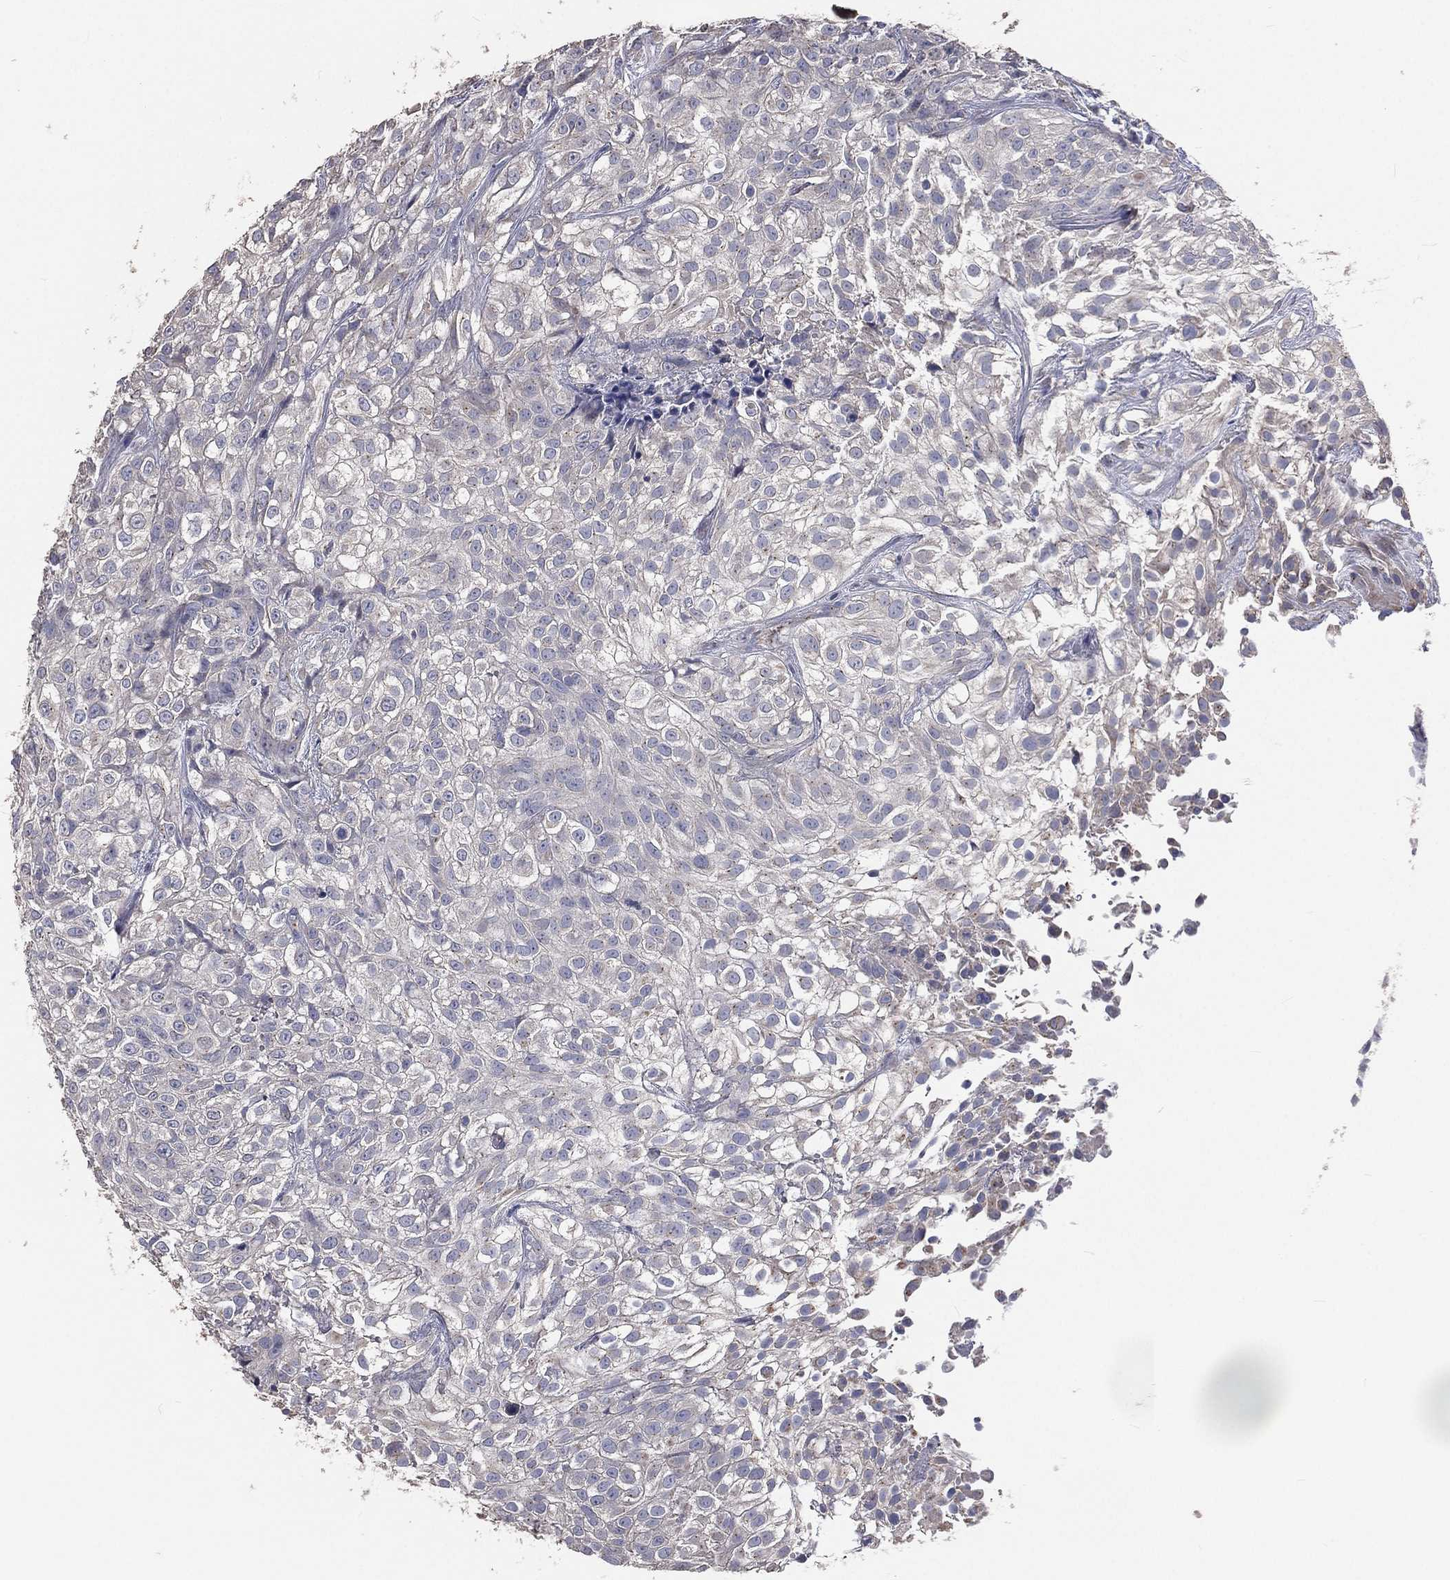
{"staining": {"intensity": "negative", "quantity": "none", "location": "none"}, "tissue": "urothelial cancer", "cell_type": "Tumor cells", "image_type": "cancer", "snomed": [{"axis": "morphology", "description": "Urothelial carcinoma, High grade"}, {"axis": "topography", "description": "Urinary bladder"}], "caption": "This is an immunohistochemistry (IHC) photomicrograph of urothelial carcinoma (high-grade). There is no expression in tumor cells.", "gene": "CROCC", "patient": {"sex": "male", "age": 56}}